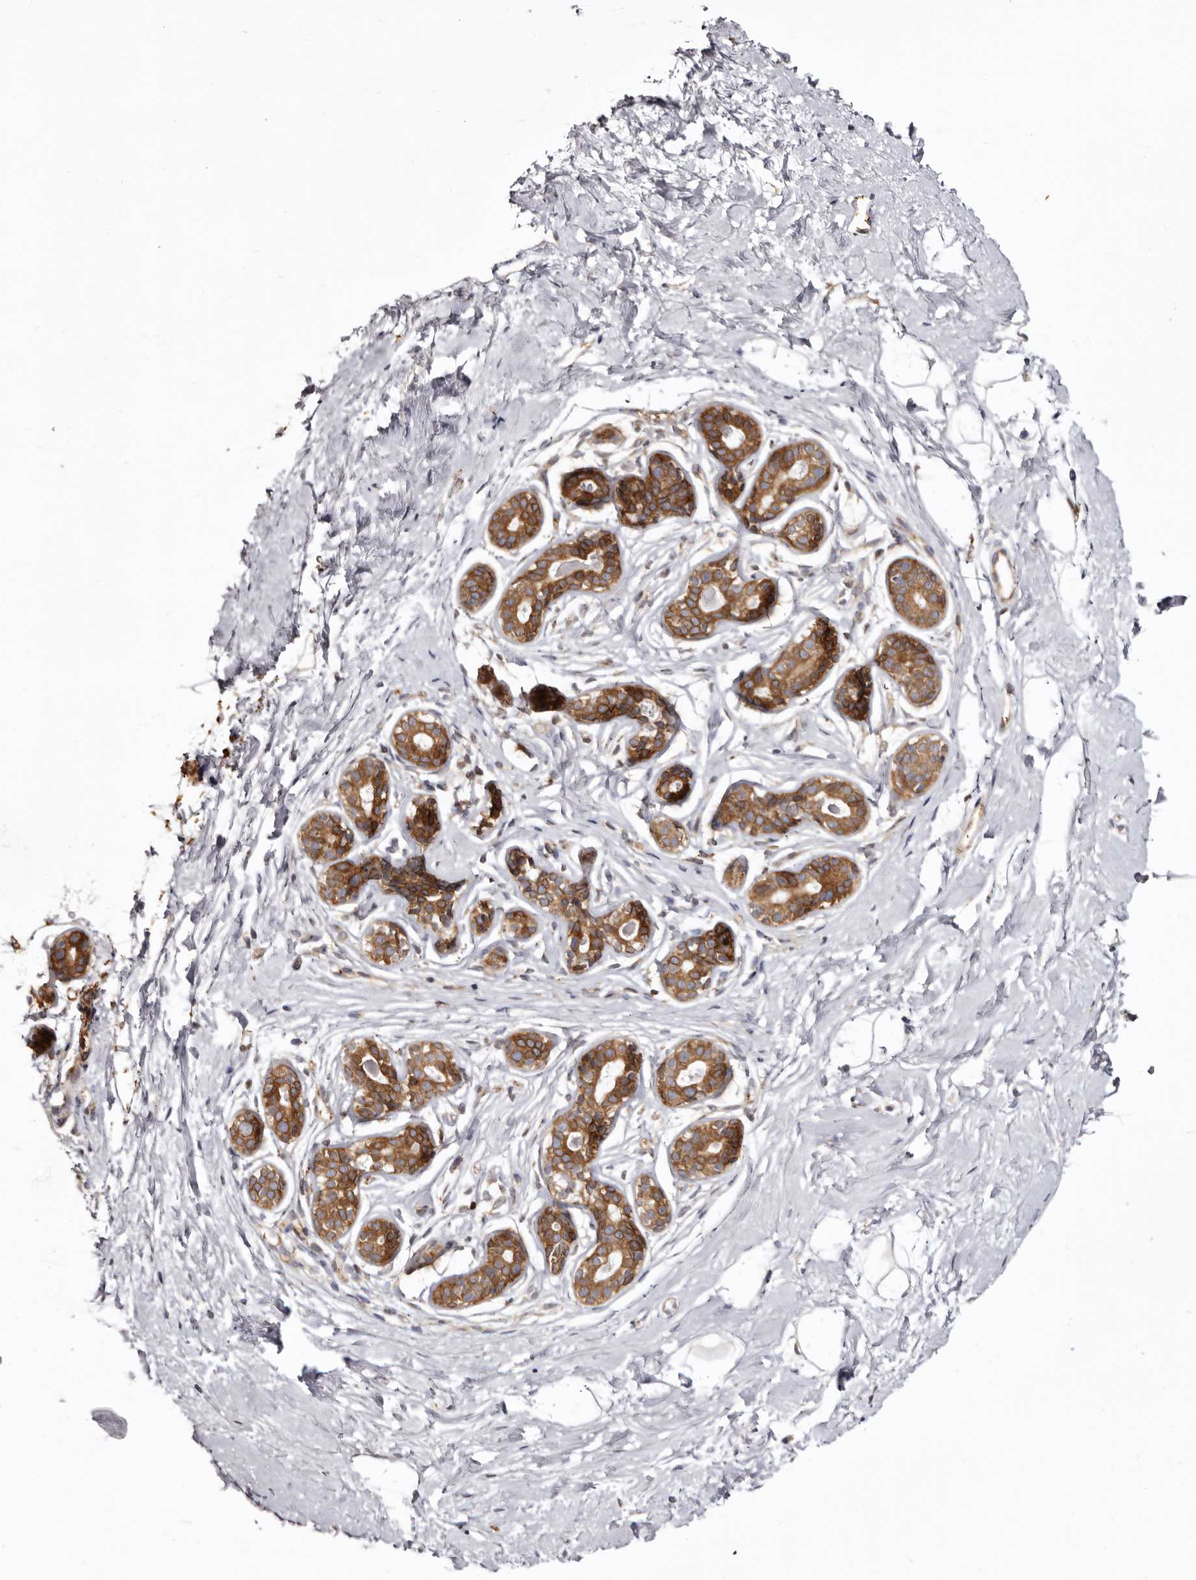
{"staining": {"intensity": "negative", "quantity": "none", "location": "none"}, "tissue": "breast", "cell_type": "Adipocytes", "image_type": "normal", "snomed": [{"axis": "morphology", "description": "Normal tissue, NOS"}, {"axis": "morphology", "description": "Adenoma, NOS"}, {"axis": "topography", "description": "Breast"}], "caption": "Immunohistochemical staining of normal breast exhibits no significant expression in adipocytes. (DAB immunohistochemistry (IHC) visualized using brightfield microscopy, high magnification).", "gene": "C4orf3", "patient": {"sex": "female", "age": 23}}